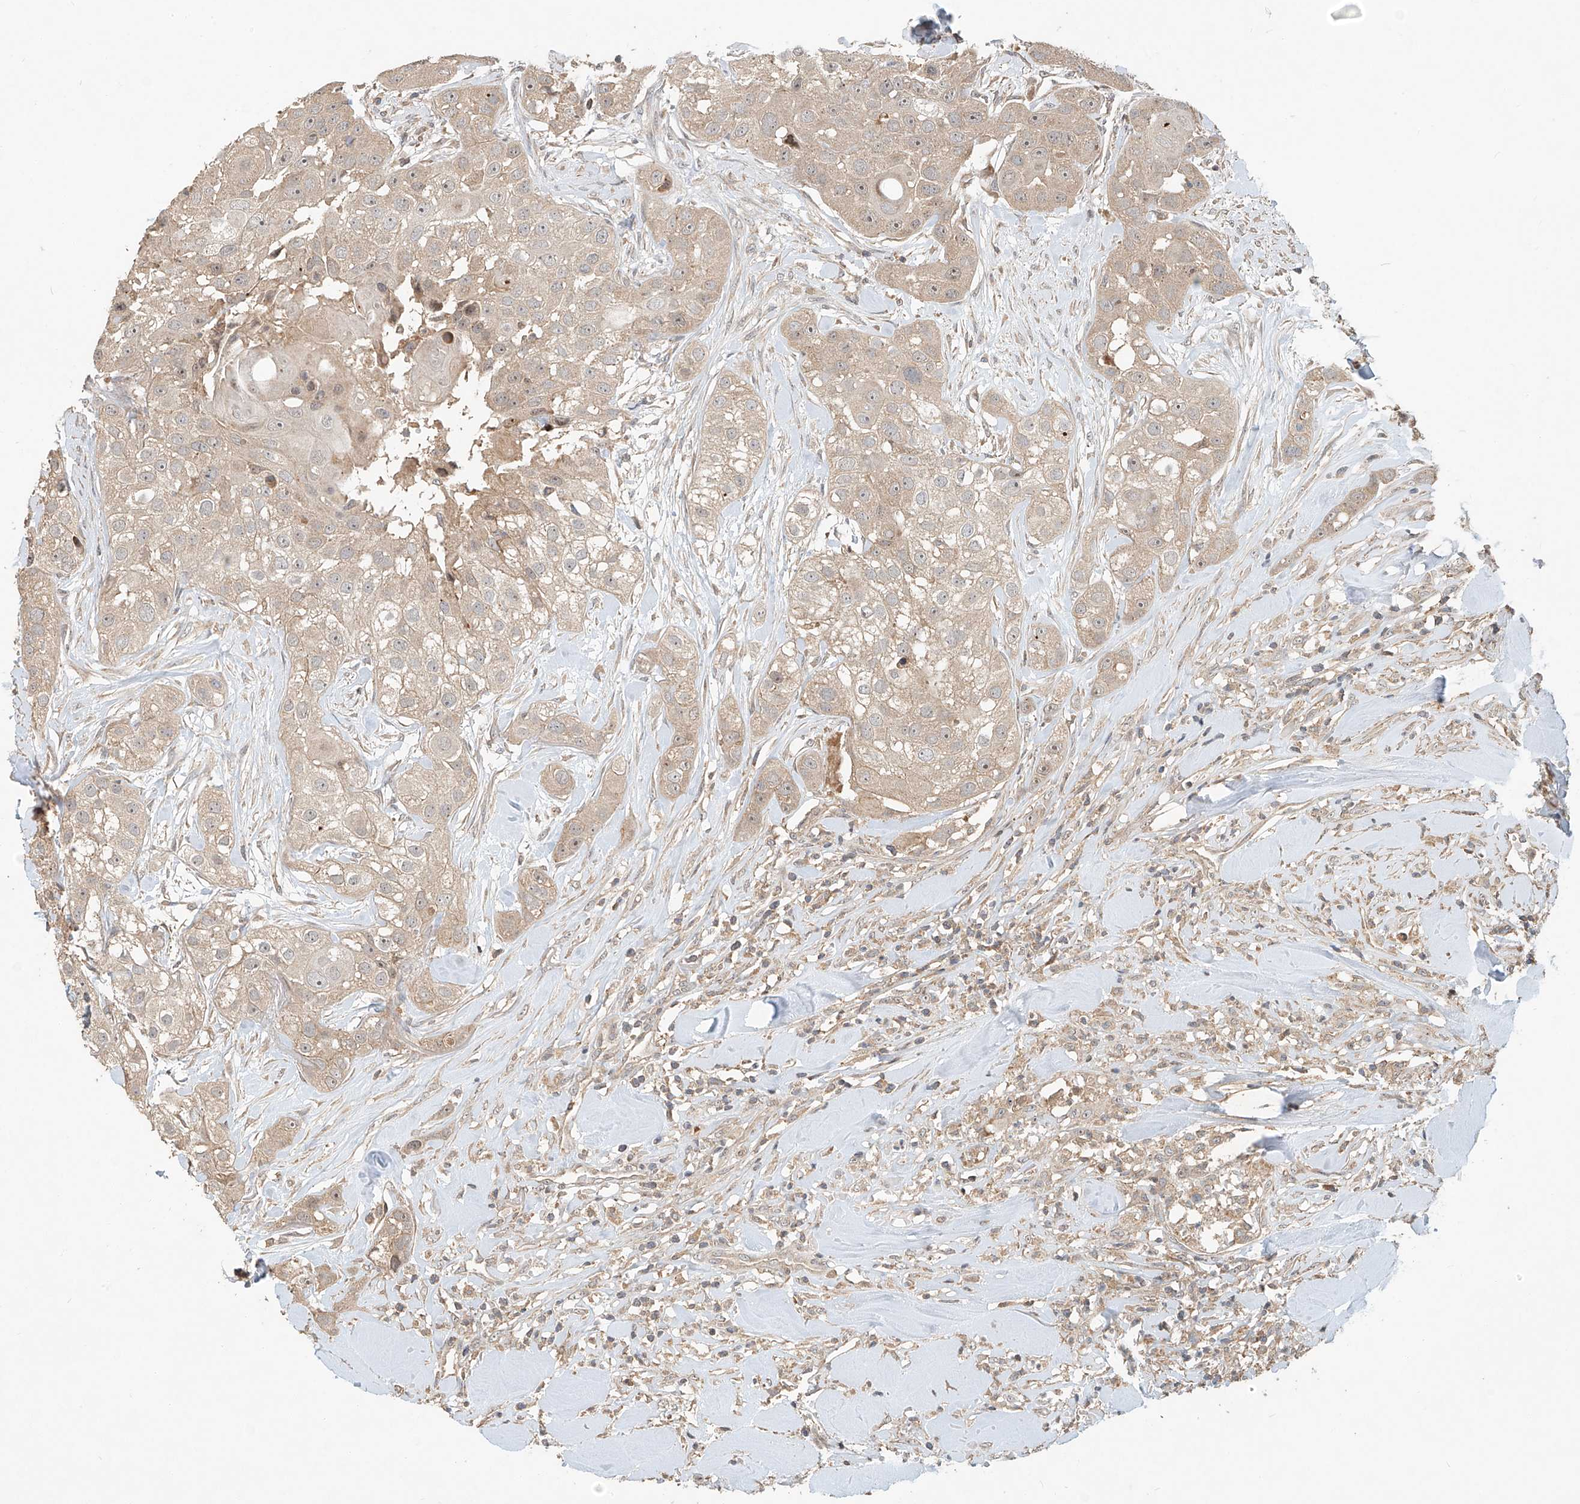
{"staining": {"intensity": "weak", "quantity": ">75%", "location": "cytoplasmic/membranous"}, "tissue": "head and neck cancer", "cell_type": "Tumor cells", "image_type": "cancer", "snomed": [{"axis": "morphology", "description": "Normal tissue, NOS"}, {"axis": "morphology", "description": "Squamous cell carcinoma, NOS"}, {"axis": "topography", "description": "Skeletal muscle"}, {"axis": "topography", "description": "Head-Neck"}], "caption": "High-power microscopy captured an immunohistochemistry histopathology image of head and neck cancer (squamous cell carcinoma), revealing weak cytoplasmic/membranous positivity in approximately >75% of tumor cells.", "gene": "TMEM61", "patient": {"sex": "male", "age": 51}}